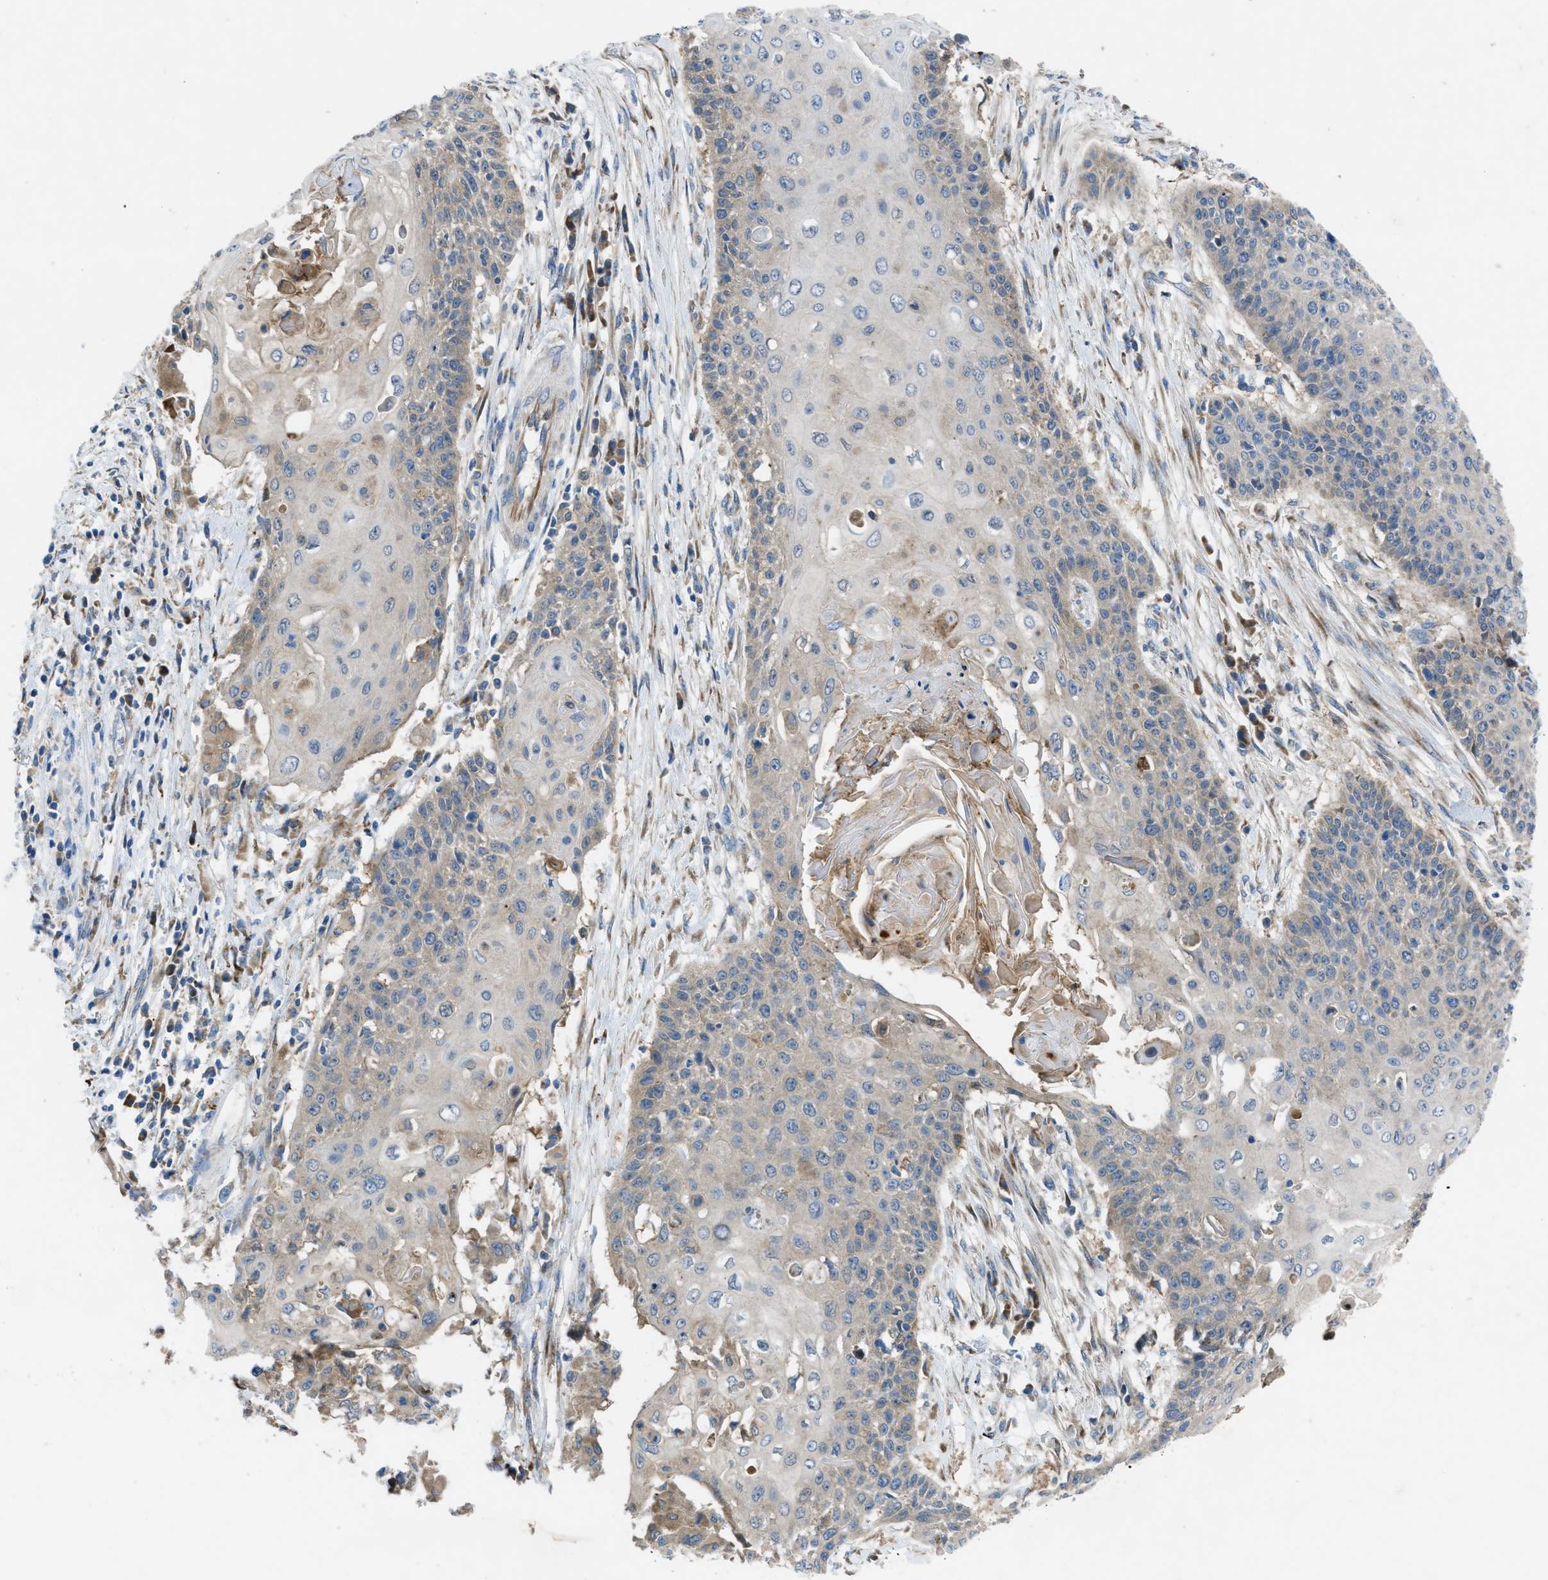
{"staining": {"intensity": "weak", "quantity": "25%-75%", "location": "cytoplasmic/membranous"}, "tissue": "cervical cancer", "cell_type": "Tumor cells", "image_type": "cancer", "snomed": [{"axis": "morphology", "description": "Squamous cell carcinoma, NOS"}, {"axis": "topography", "description": "Cervix"}], "caption": "A low amount of weak cytoplasmic/membranous expression is present in about 25%-75% of tumor cells in cervical cancer tissue.", "gene": "MAP3K20", "patient": {"sex": "female", "age": 39}}